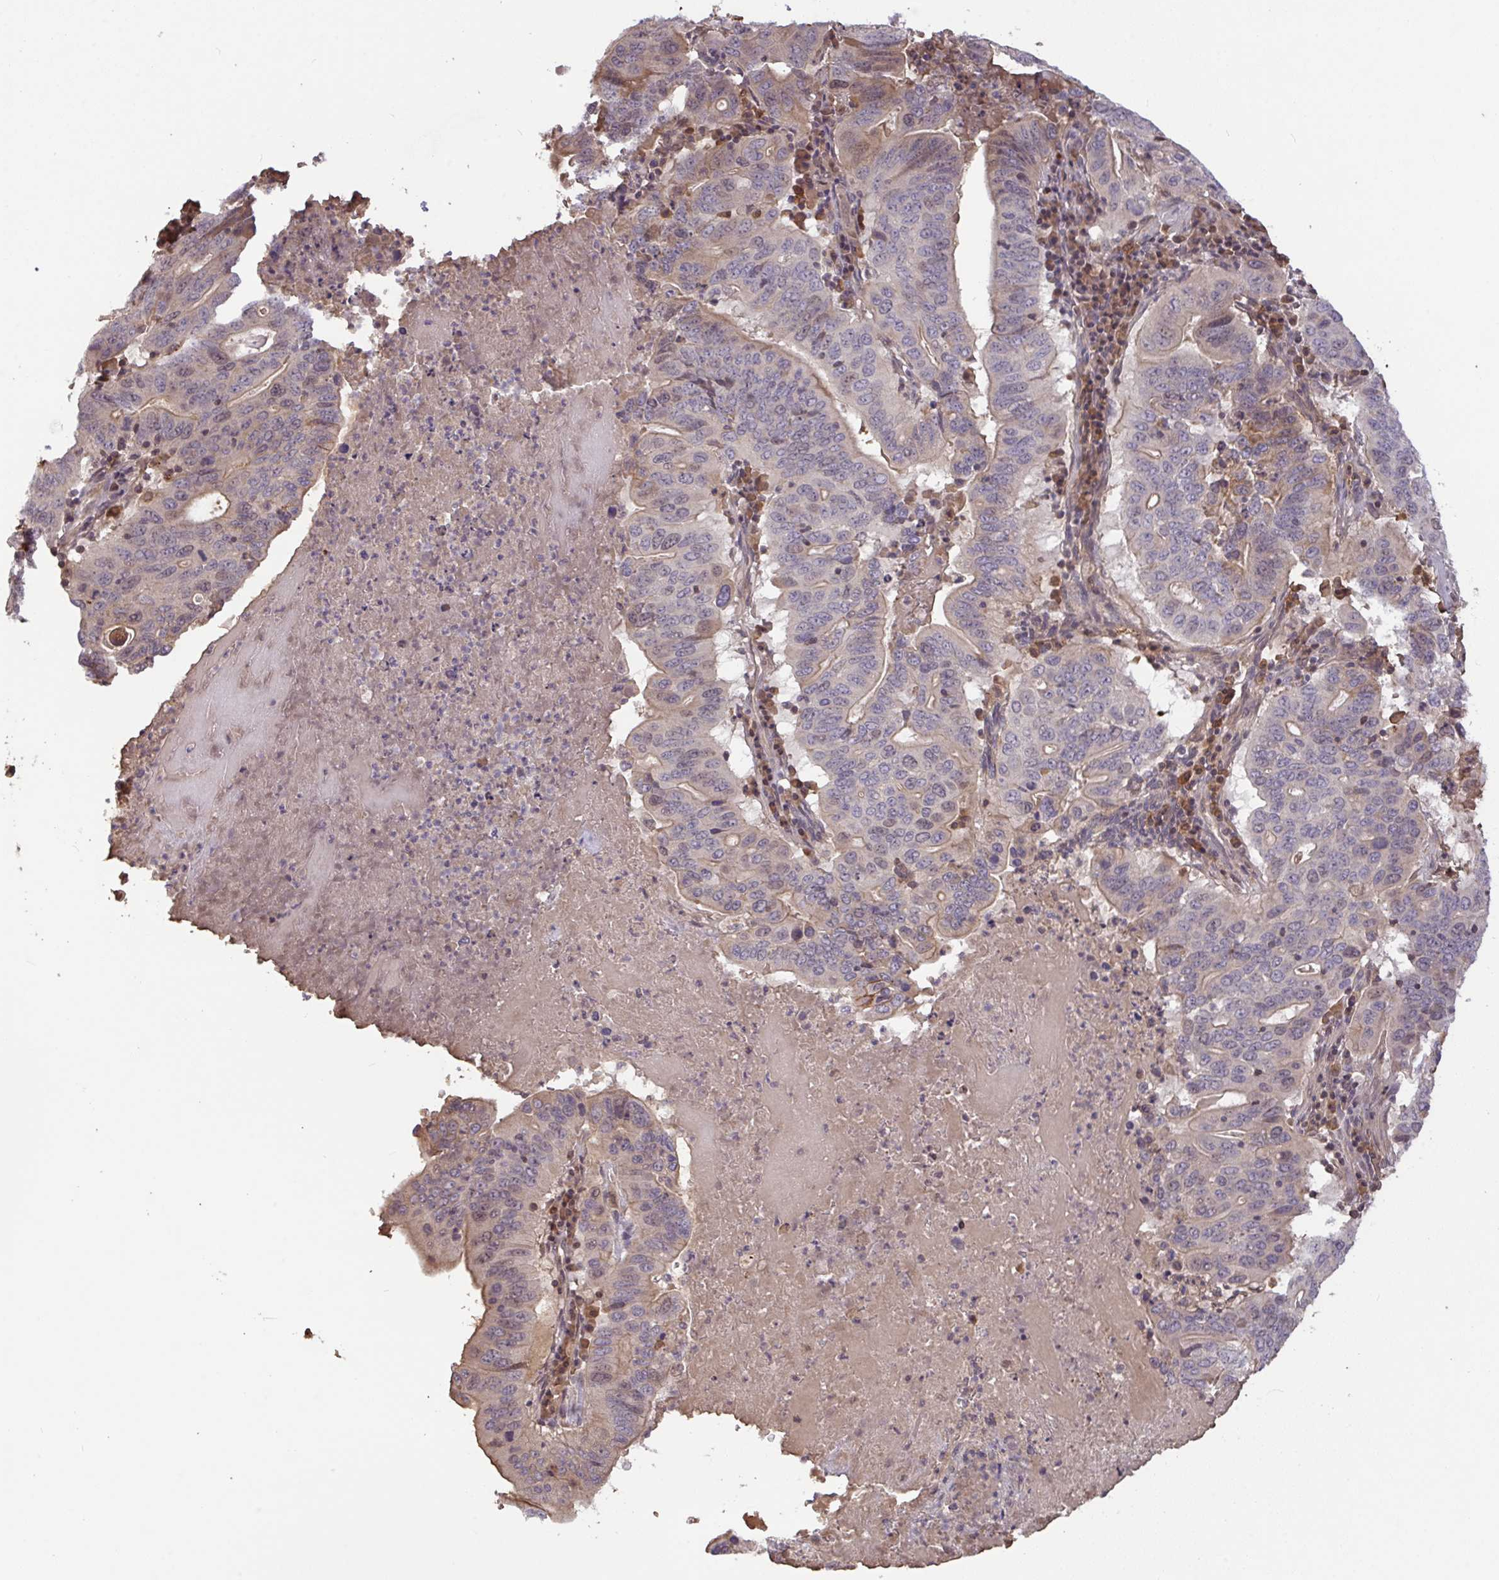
{"staining": {"intensity": "weak", "quantity": "<25%", "location": "cytoplasmic/membranous"}, "tissue": "lung cancer", "cell_type": "Tumor cells", "image_type": "cancer", "snomed": [{"axis": "morphology", "description": "Adenocarcinoma, NOS"}, {"axis": "topography", "description": "Lung"}], "caption": "DAB (3,3'-diaminobenzidine) immunohistochemical staining of lung cancer shows no significant staining in tumor cells.", "gene": "FCER1A", "patient": {"sex": "female", "age": 60}}